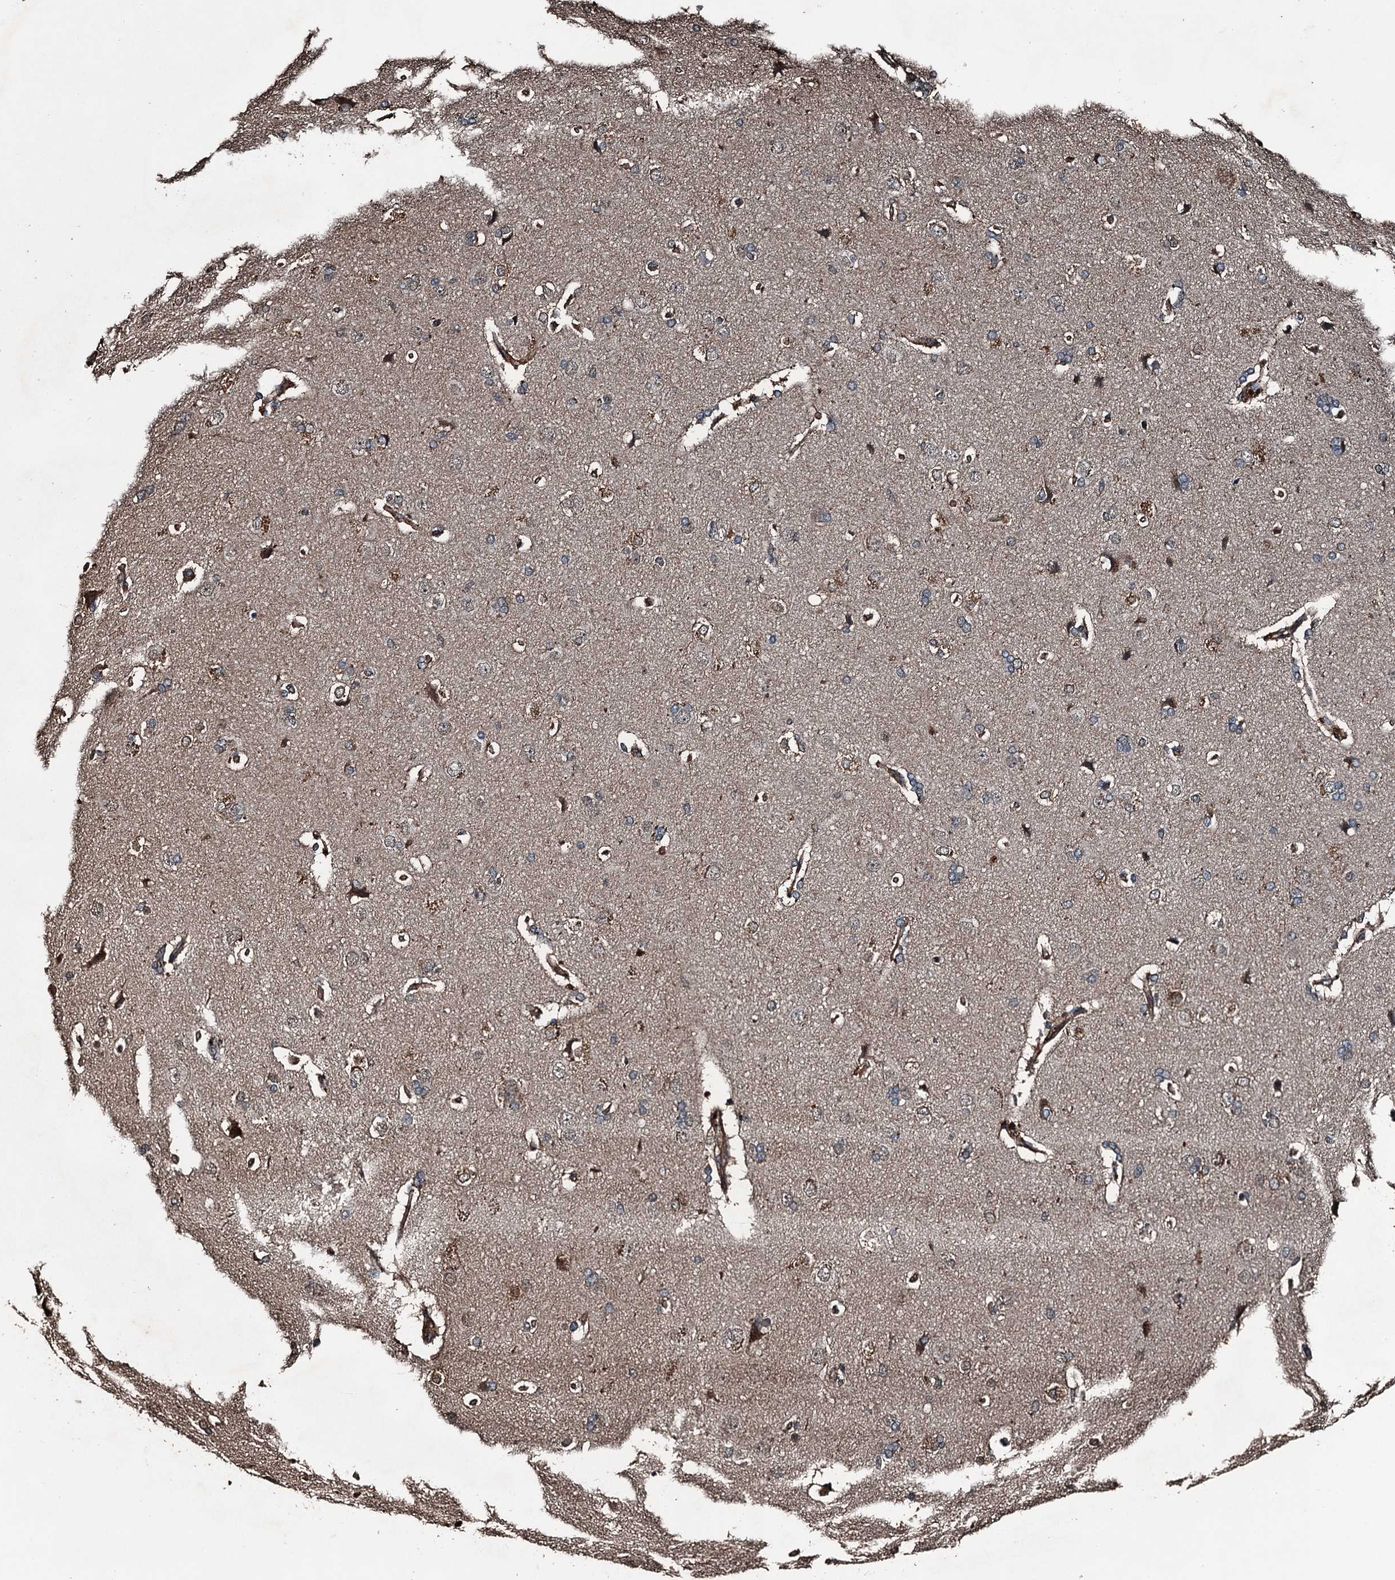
{"staining": {"intensity": "moderate", "quantity": ">75%", "location": "cytoplasmic/membranous,nuclear"}, "tissue": "cerebral cortex", "cell_type": "Endothelial cells", "image_type": "normal", "snomed": [{"axis": "morphology", "description": "Normal tissue, NOS"}, {"axis": "topography", "description": "Cerebral cortex"}], "caption": "Cerebral cortex stained for a protein displays moderate cytoplasmic/membranous,nuclear positivity in endothelial cells.", "gene": "TCTN1", "patient": {"sex": "male", "age": 62}}